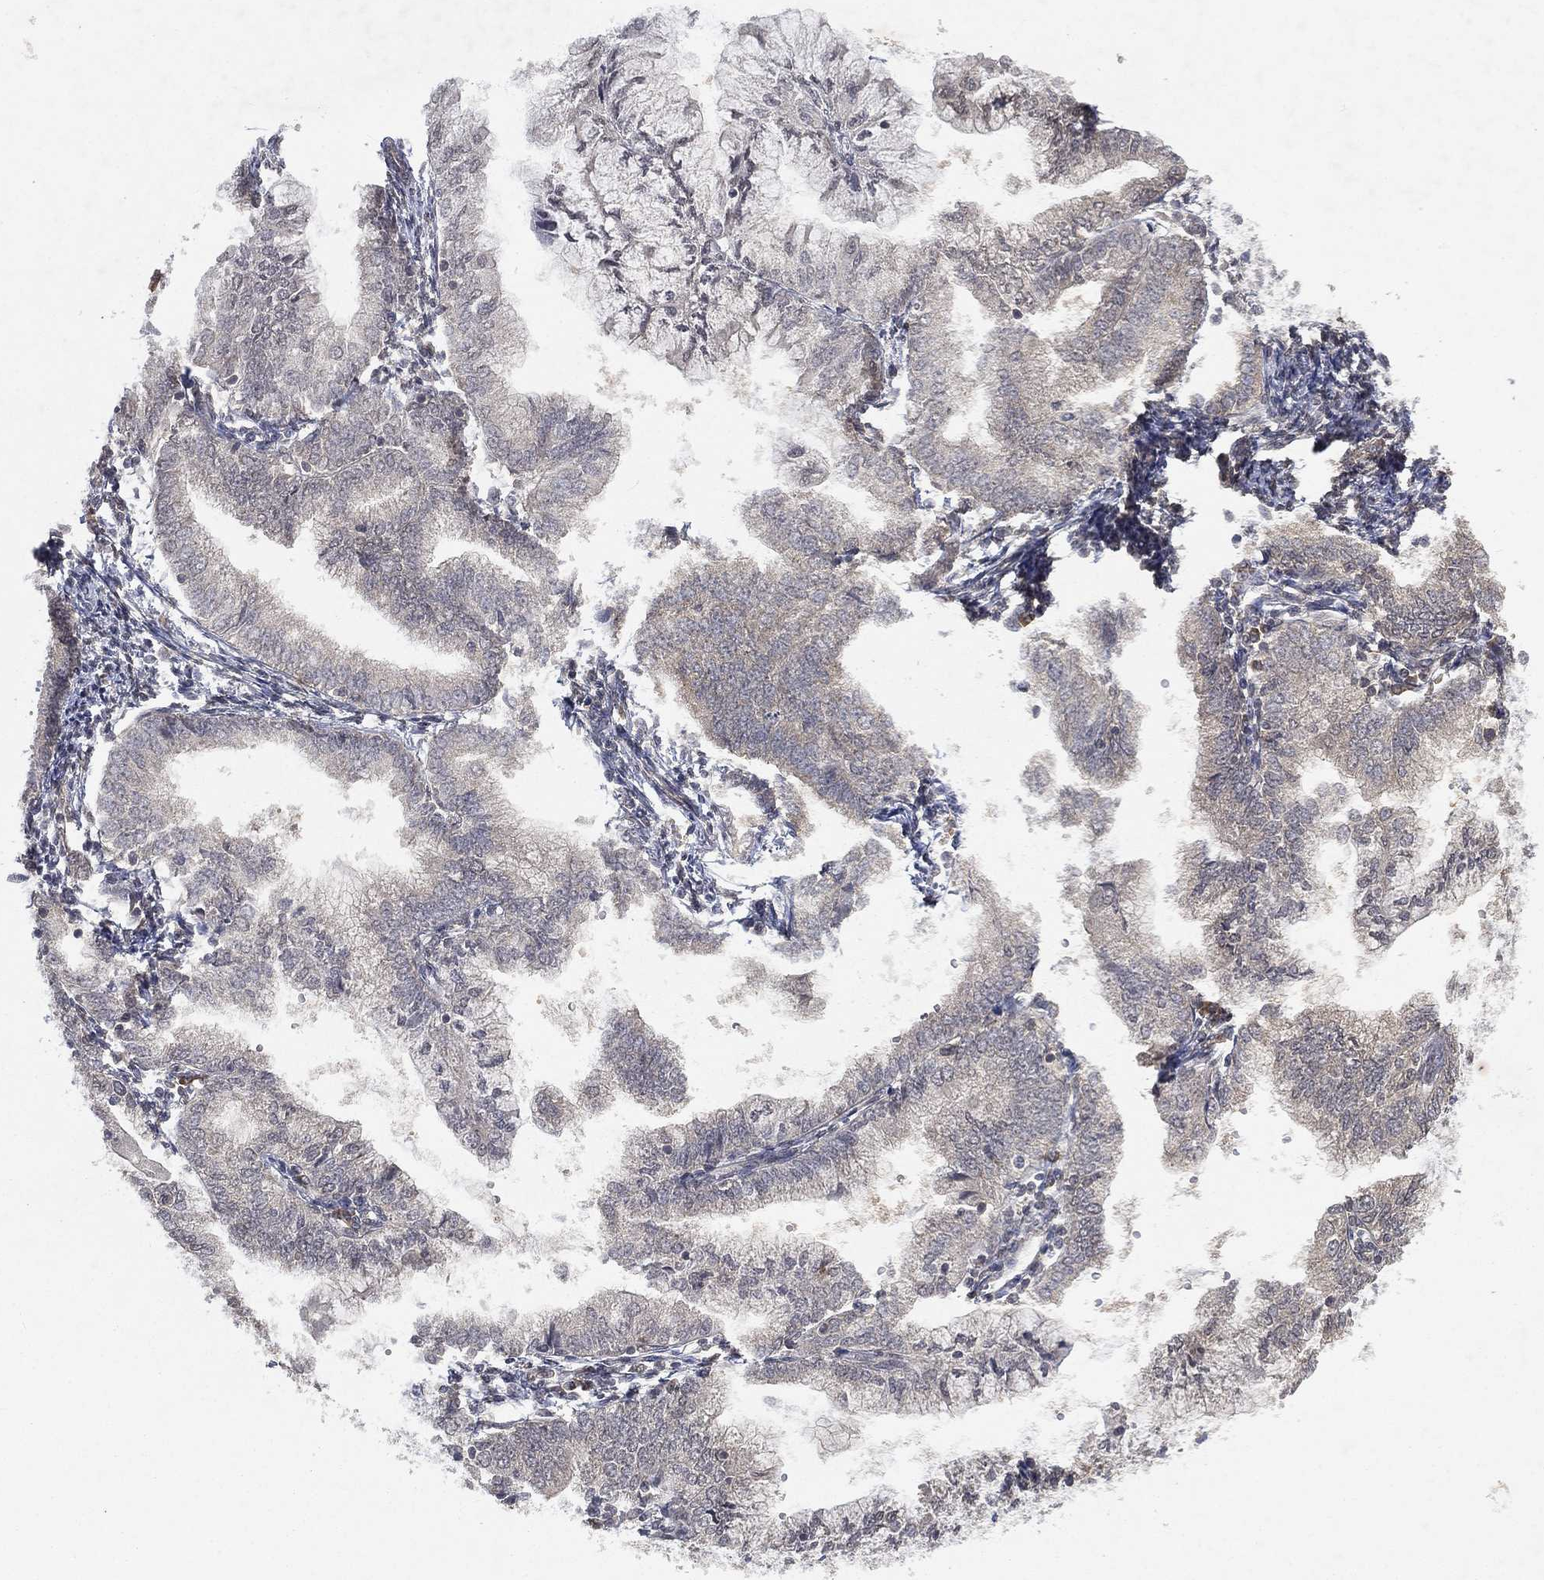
{"staining": {"intensity": "negative", "quantity": "none", "location": "none"}, "tissue": "endometrial cancer", "cell_type": "Tumor cells", "image_type": "cancer", "snomed": [{"axis": "morphology", "description": "Adenocarcinoma, NOS"}, {"axis": "topography", "description": "Endometrium"}], "caption": "Endometrial adenocarcinoma stained for a protein using immunohistochemistry demonstrates no positivity tumor cells.", "gene": "UBA5", "patient": {"sex": "female", "age": 56}}